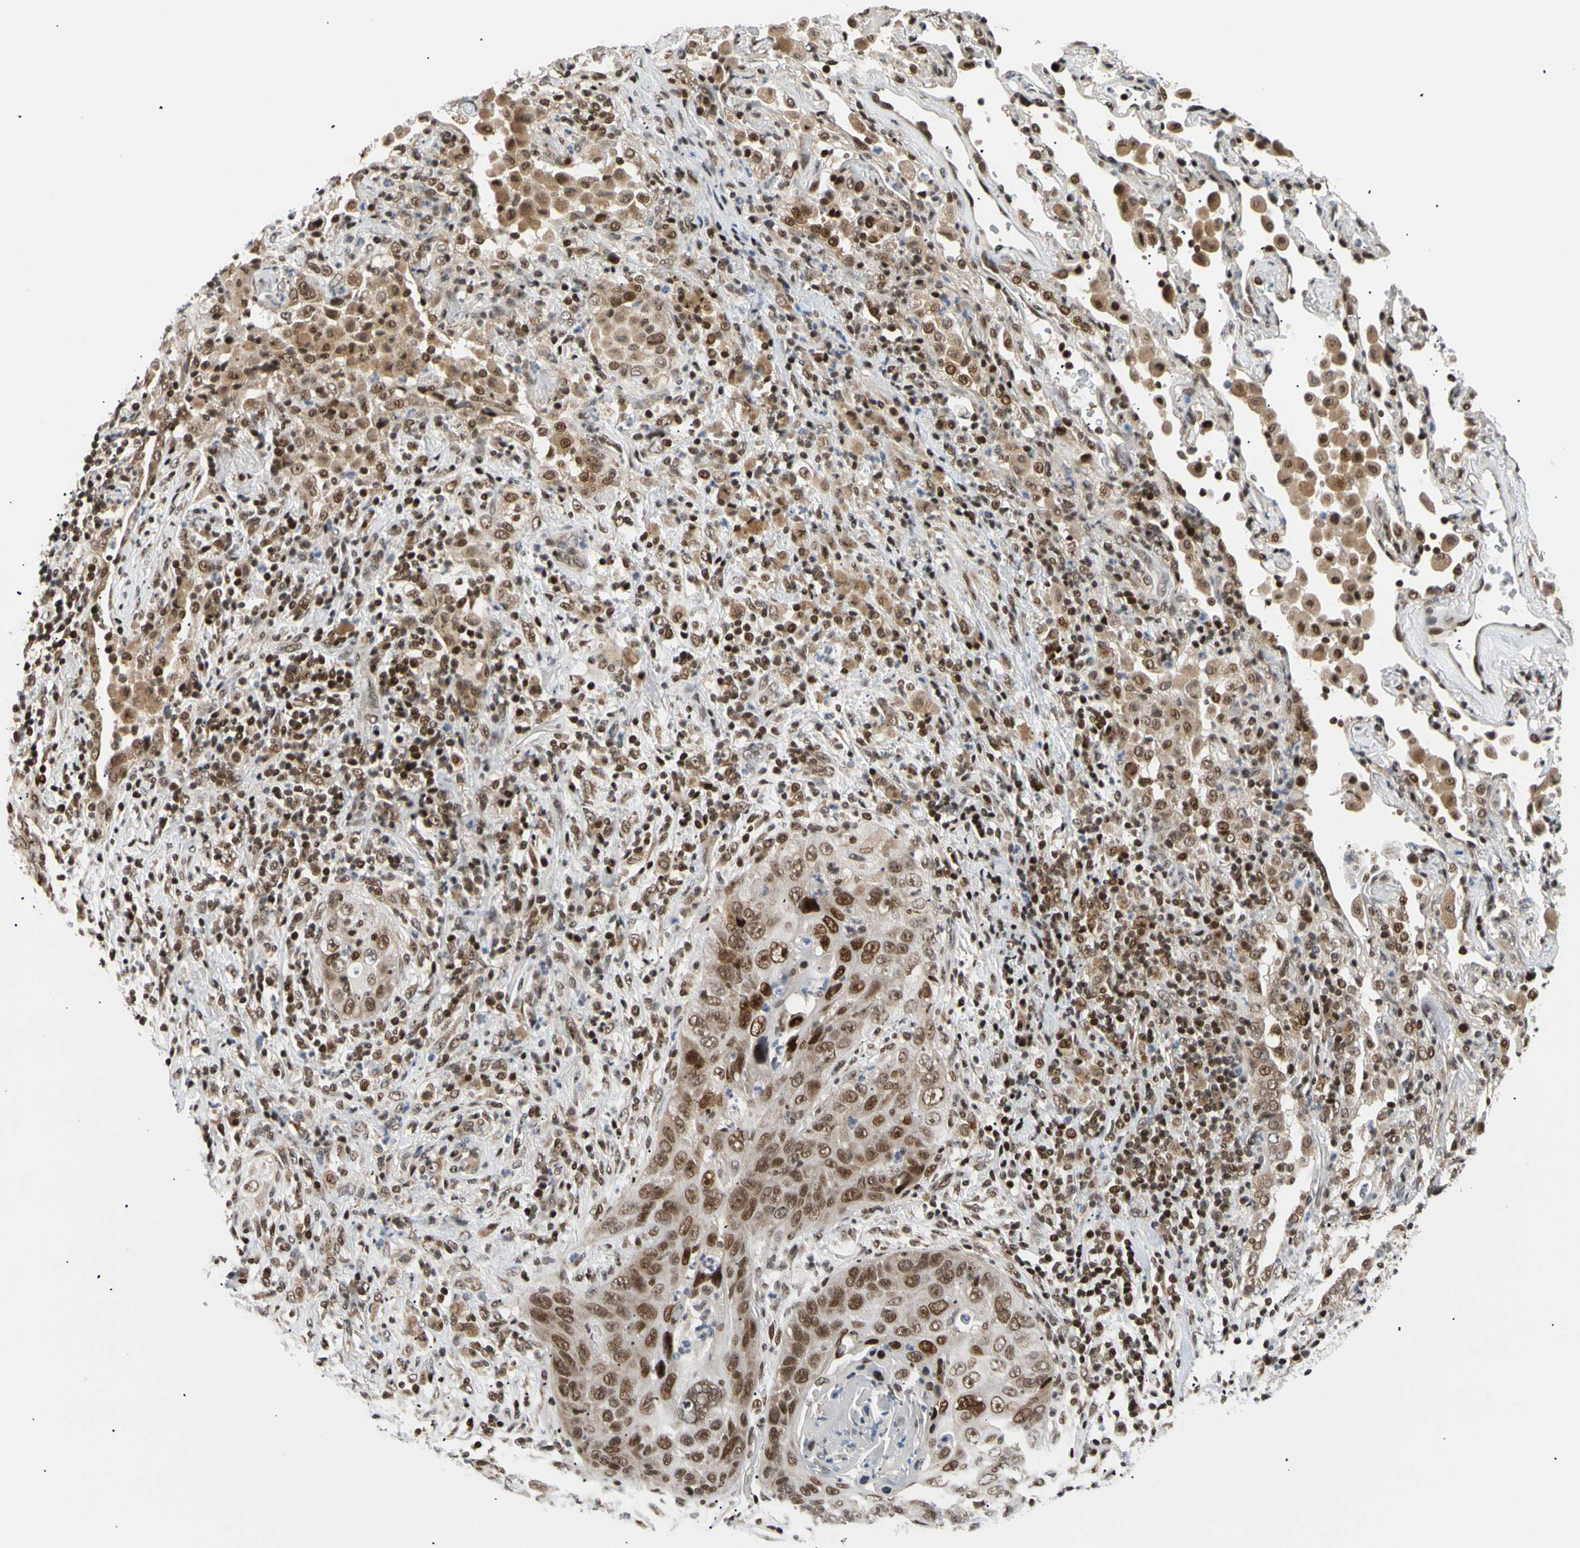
{"staining": {"intensity": "strong", "quantity": ">75%", "location": "nuclear"}, "tissue": "lung cancer", "cell_type": "Tumor cells", "image_type": "cancer", "snomed": [{"axis": "morphology", "description": "Squamous cell carcinoma, NOS"}, {"axis": "topography", "description": "Lung"}], "caption": "Approximately >75% of tumor cells in human lung squamous cell carcinoma exhibit strong nuclear protein positivity as visualized by brown immunohistochemical staining.", "gene": "E2F1", "patient": {"sex": "female", "age": 67}}